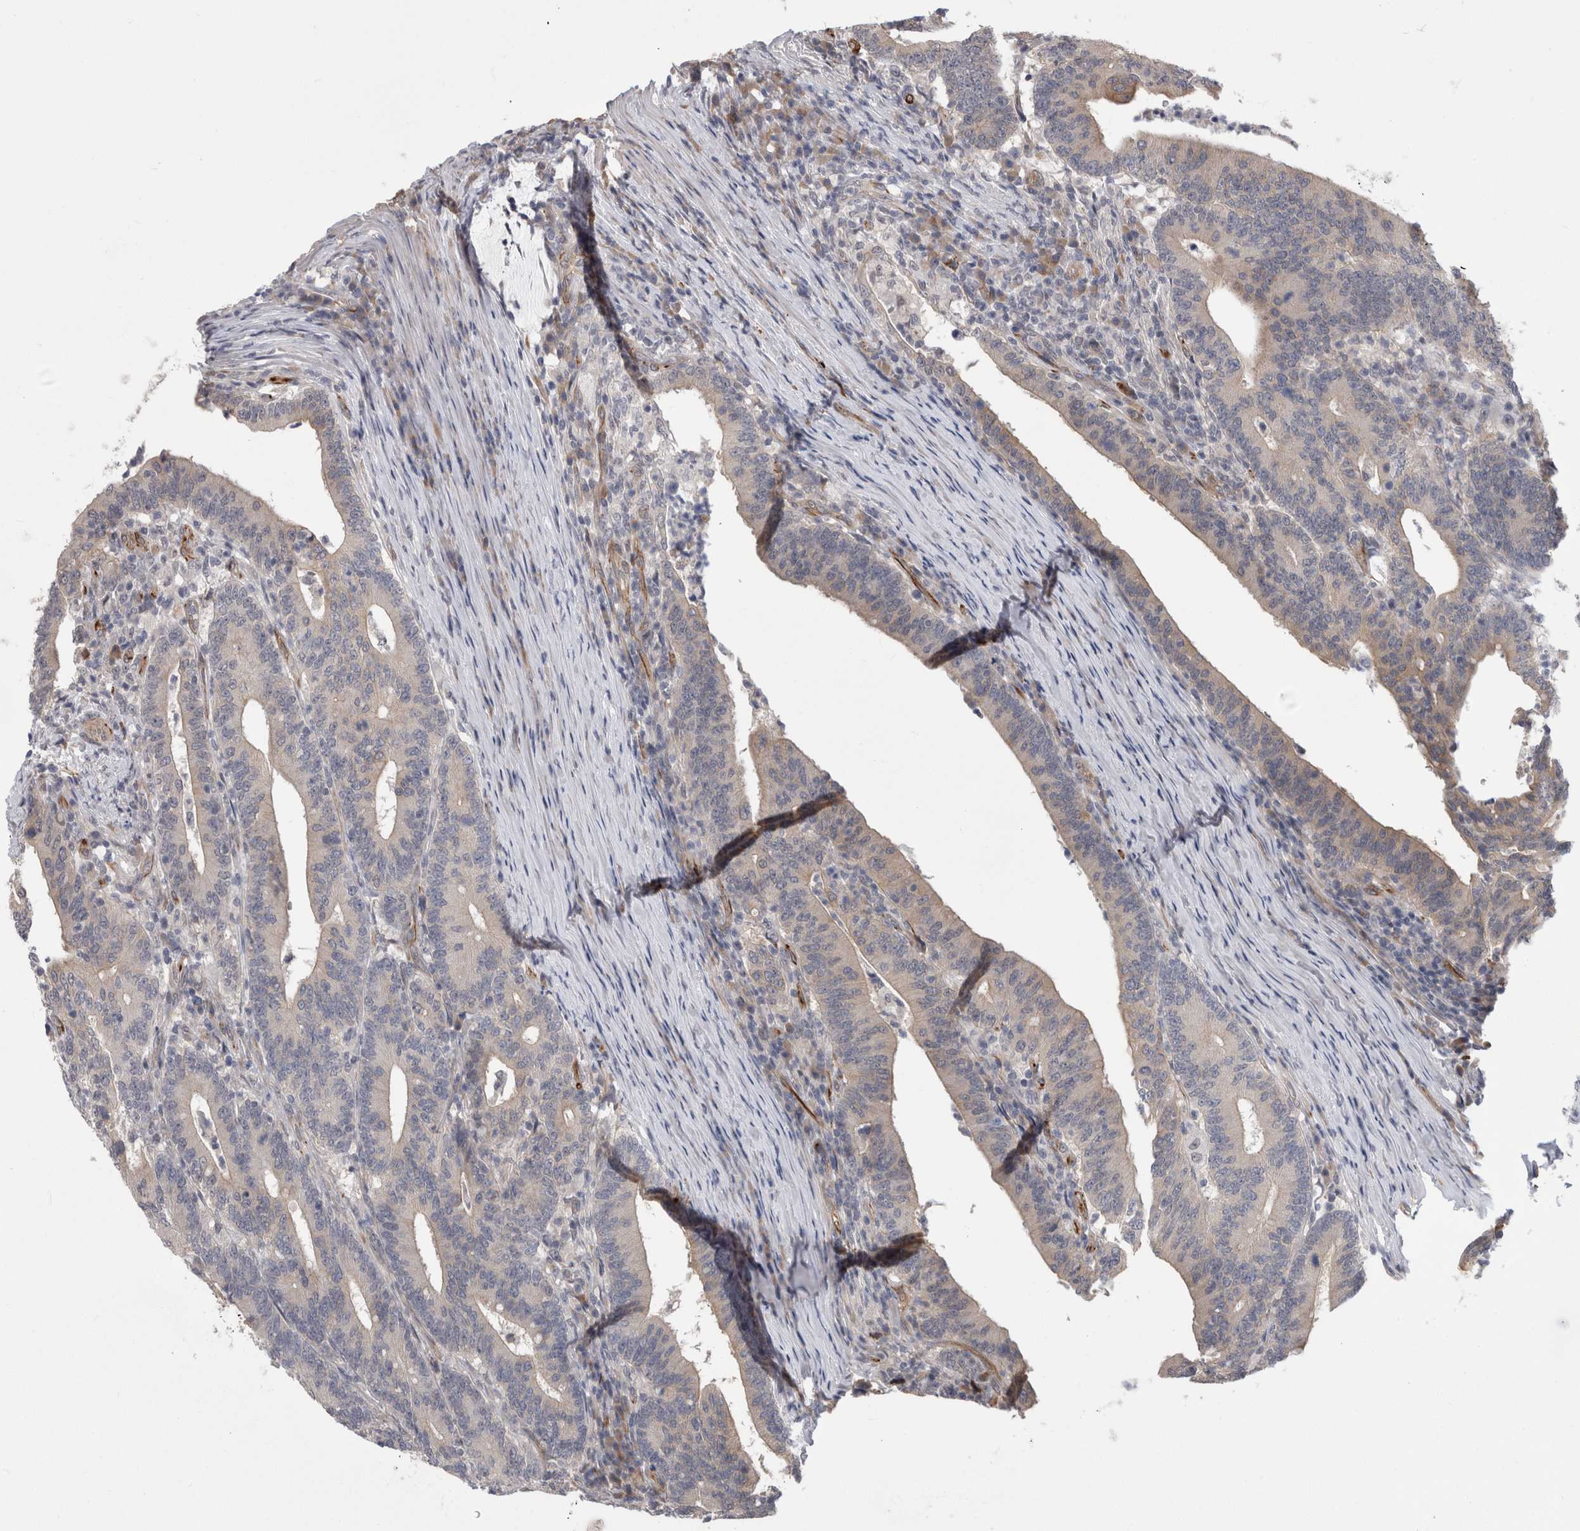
{"staining": {"intensity": "negative", "quantity": "none", "location": "none"}, "tissue": "colorectal cancer", "cell_type": "Tumor cells", "image_type": "cancer", "snomed": [{"axis": "morphology", "description": "Adenocarcinoma, NOS"}, {"axis": "topography", "description": "Colon"}], "caption": "High magnification brightfield microscopy of adenocarcinoma (colorectal) stained with DAB (brown) and counterstained with hematoxylin (blue): tumor cells show no significant staining.", "gene": "FAM83H", "patient": {"sex": "female", "age": 66}}